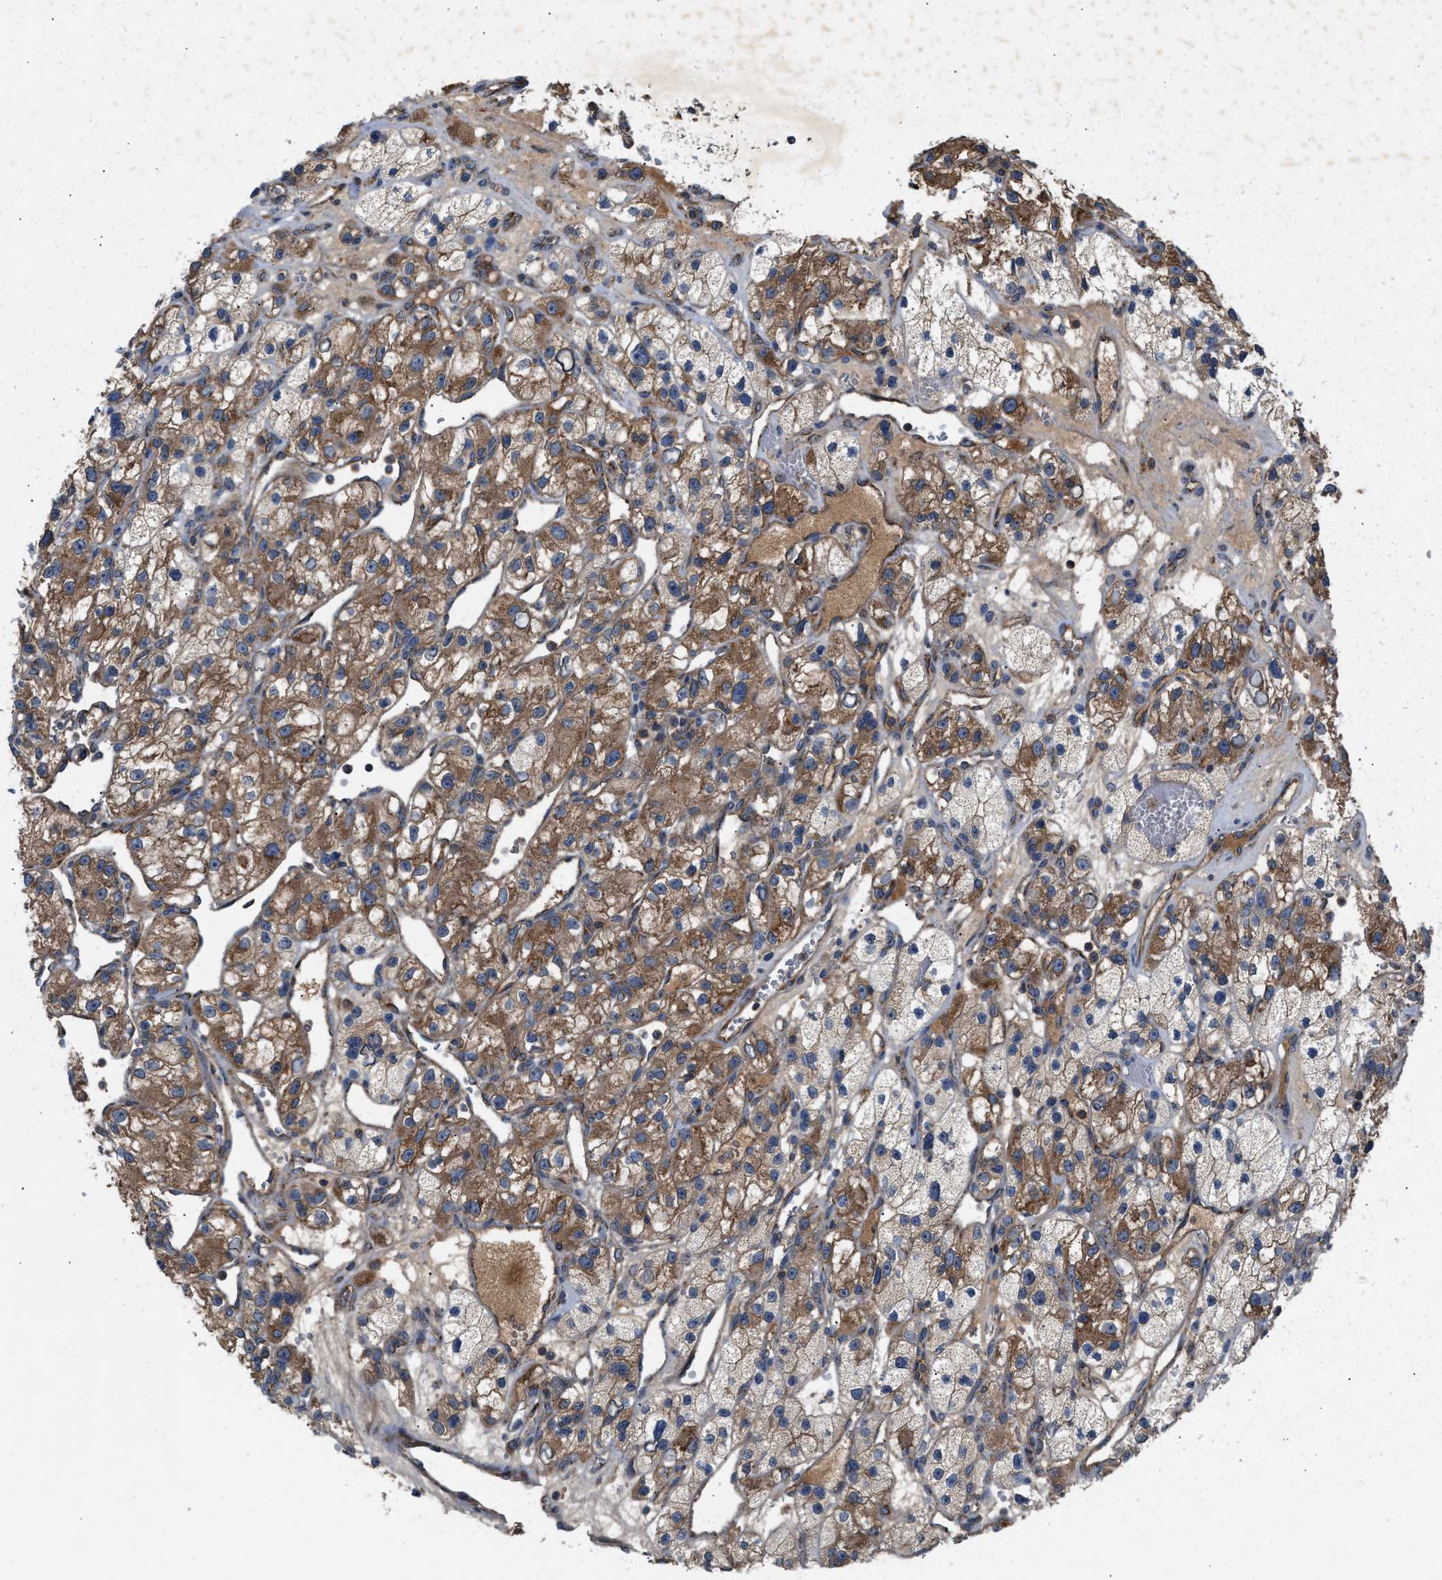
{"staining": {"intensity": "moderate", "quantity": ">75%", "location": "cytoplasmic/membranous"}, "tissue": "renal cancer", "cell_type": "Tumor cells", "image_type": "cancer", "snomed": [{"axis": "morphology", "description": "Adenocarcinoma, NOS"}, {"axis": "topography", "description": "Kidney"}], "caption": "Brown immunohistochemical staining in adenocarcinoma (renal) exhibits moderate cytoplasmic/membranous expression in approximately >75% of tumor cells.", "gene": "TACO1", "patient": {"sex": "female", "age": 57}}